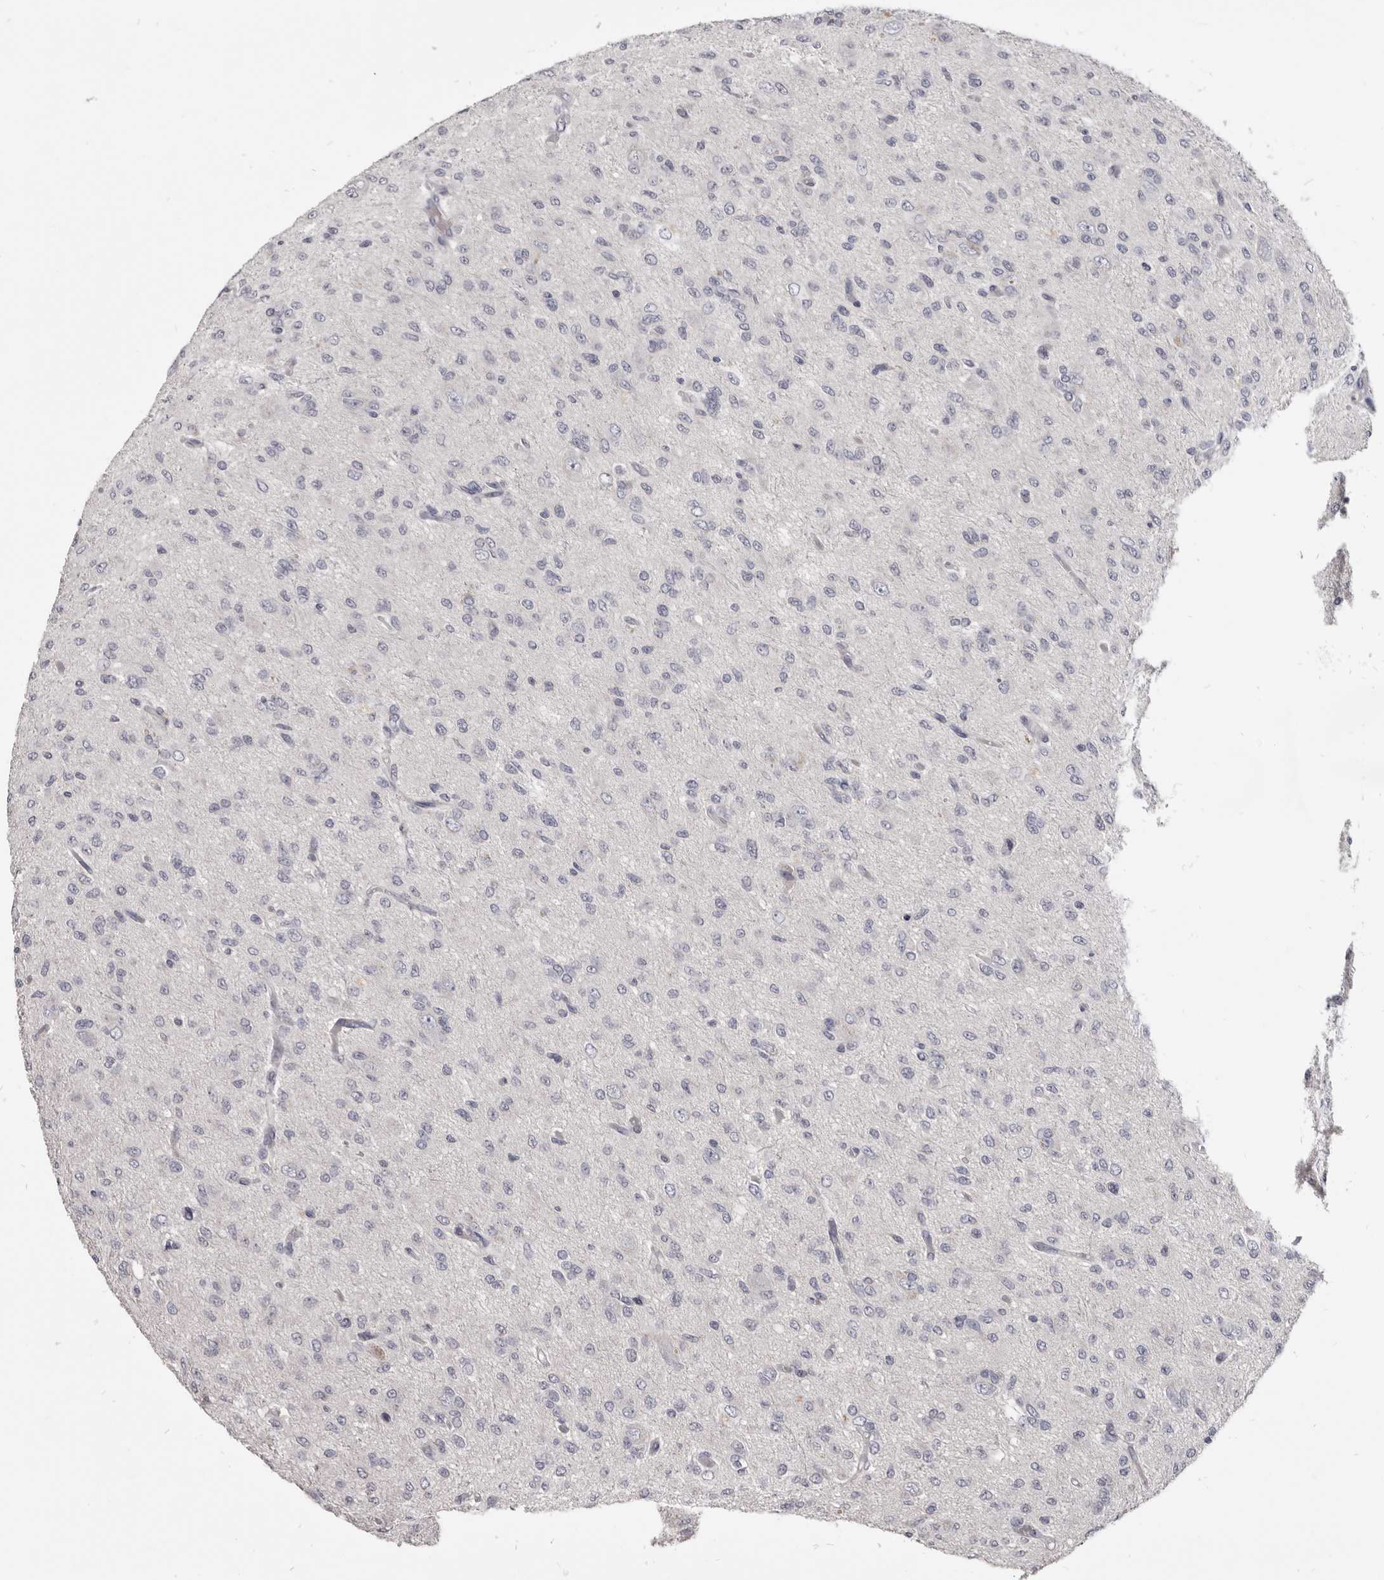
{"staining": {"intensity": "negative", "quantity": "none", "location": "none"}, "tissue": "glioma", "cell_type": "Tumor cells", "image_type": "cancer", "snomed": [{"axis": "morphology", "description": "Glioma, malignant, High grade"}, {"axis": "topography", "description": "Brain"}], "caption": "Immunohistochemistry (IHC) of human glioma demonstrates no expression in tumor cells.", "gene": "CGN", "patient": {"sex": "female", "age": 59}}